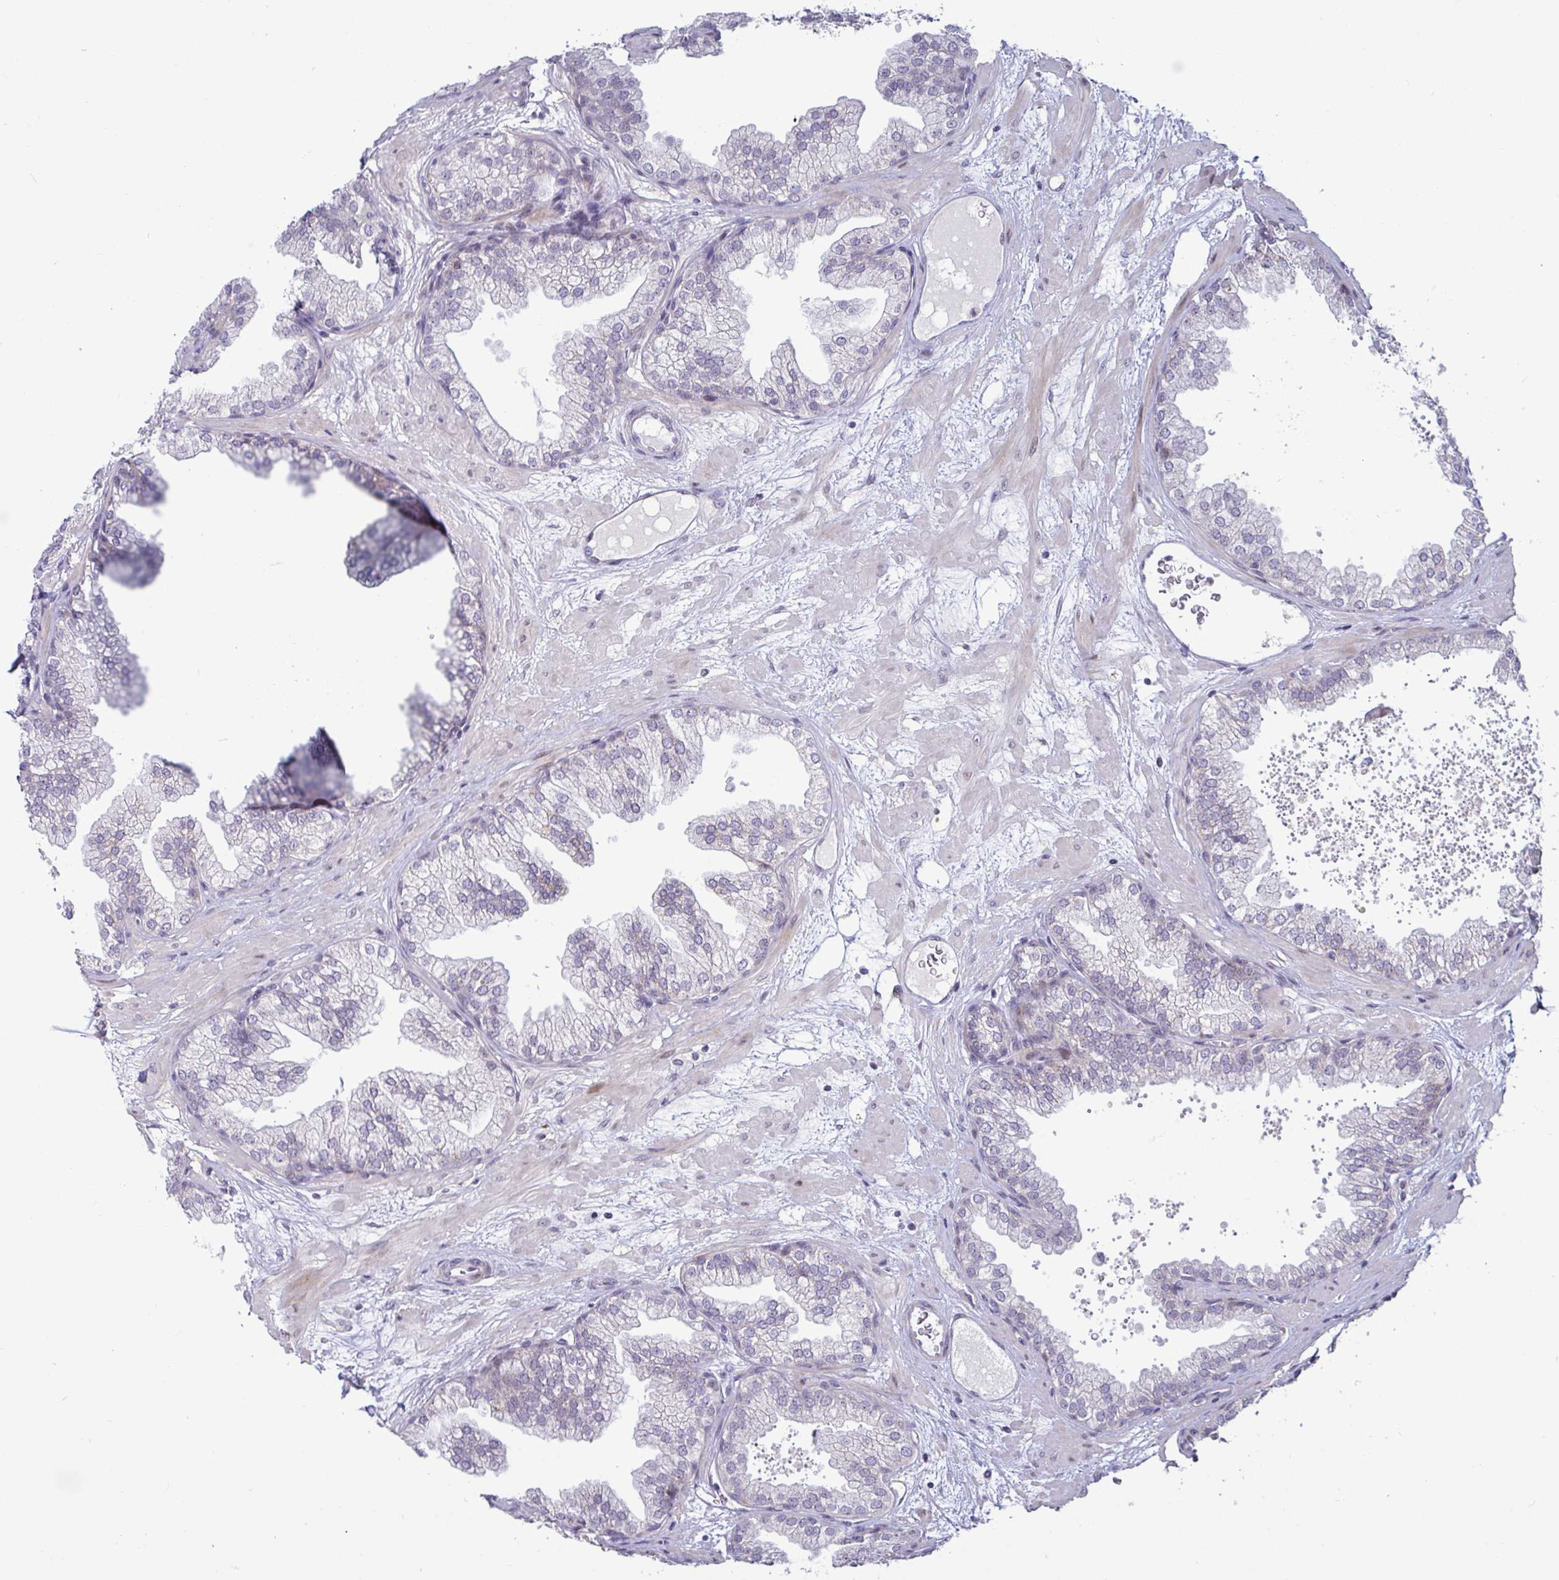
{"staining": {"intensity": "negative", "quantity": "none", "location": "none"}, "tissue": "prostate", "cell_type": "Glandular cells", "image_type": "normal", "snomed": [{"axis": "morphology", "description": "Normal tissue, NOS"}, {"axis": "topography", "description": "Prostate"}], "caption": "This is an immunohistochemistry histopathology image of unremarkable prostate. There is no expression in glandular cells.", "gene": "DZIP1", "patient": {"sex": "male", "age": 37}}